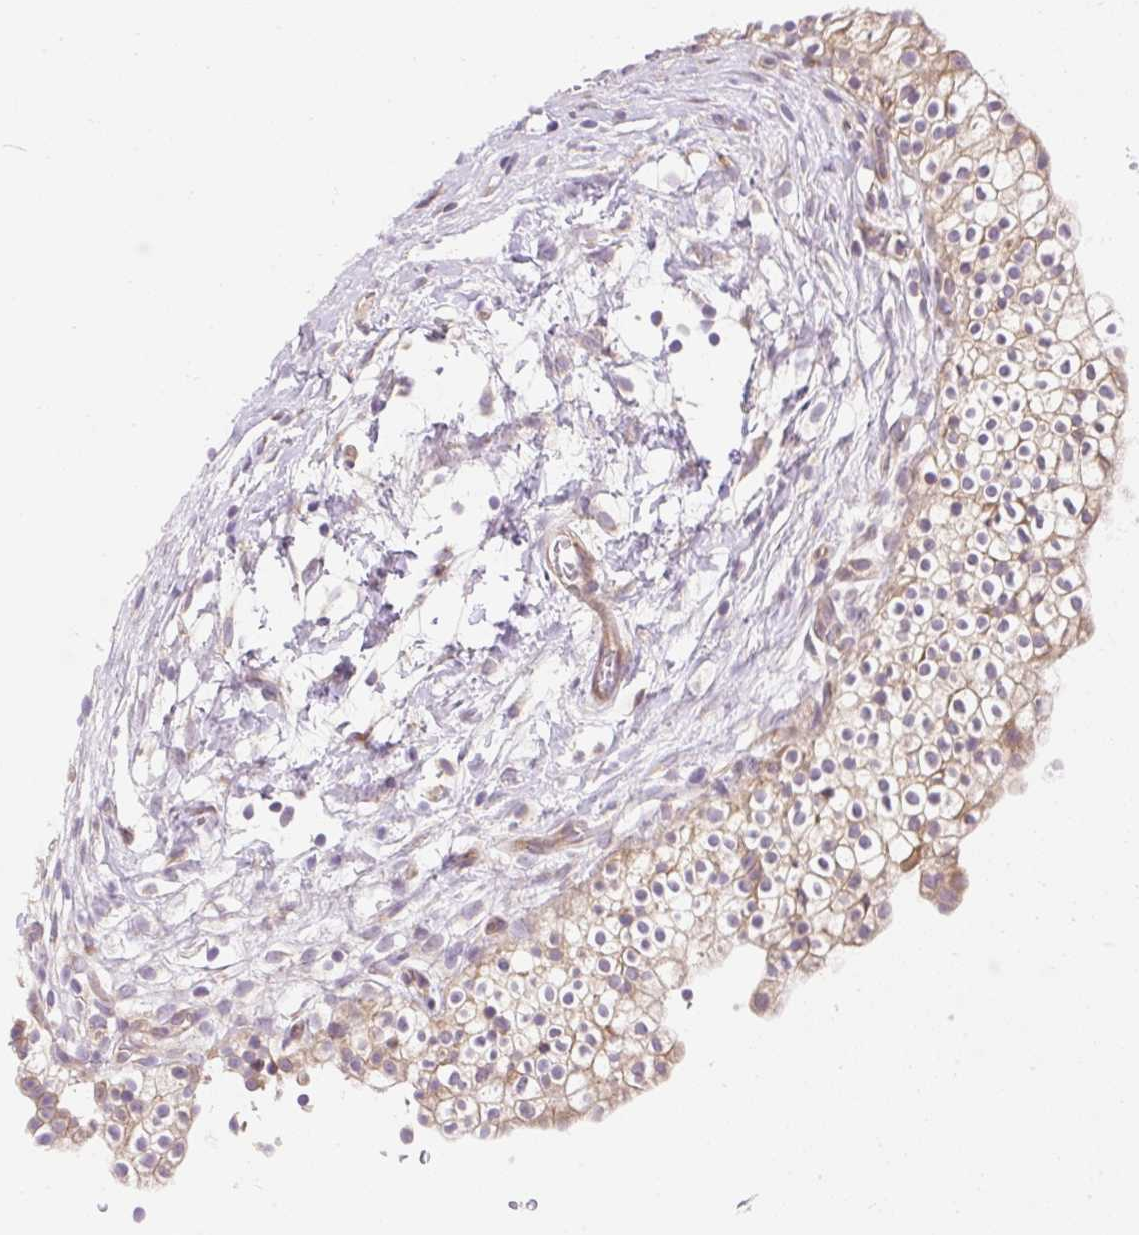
{"staining": {"intensity": "moderate", "quantity": "25%-75%", "location": "cytoplasmic/membranous"}, "tissue": "urinary bladder", "cell_type": "Urothelial cells", "image_type": "normal", "snomed": [{"axis": "morphology", "description": "Normal tissue, NOS"}, {"axis": "topography", "description": "Urinary bladder"}, {"axis": "topography", "description": "Peripheral nerve tissue"}], "caption": "High-power microscopy captured an IHC image of unremarkable urinary bladder, revealing moderate cytoplasmic/membranous expression in about 25%-75% of urothelial cells. (Brightfield microscopy of DAB IHC at high magnification).", "gene": "GPR45", "patient": {"sex": "male", "age": 55}}